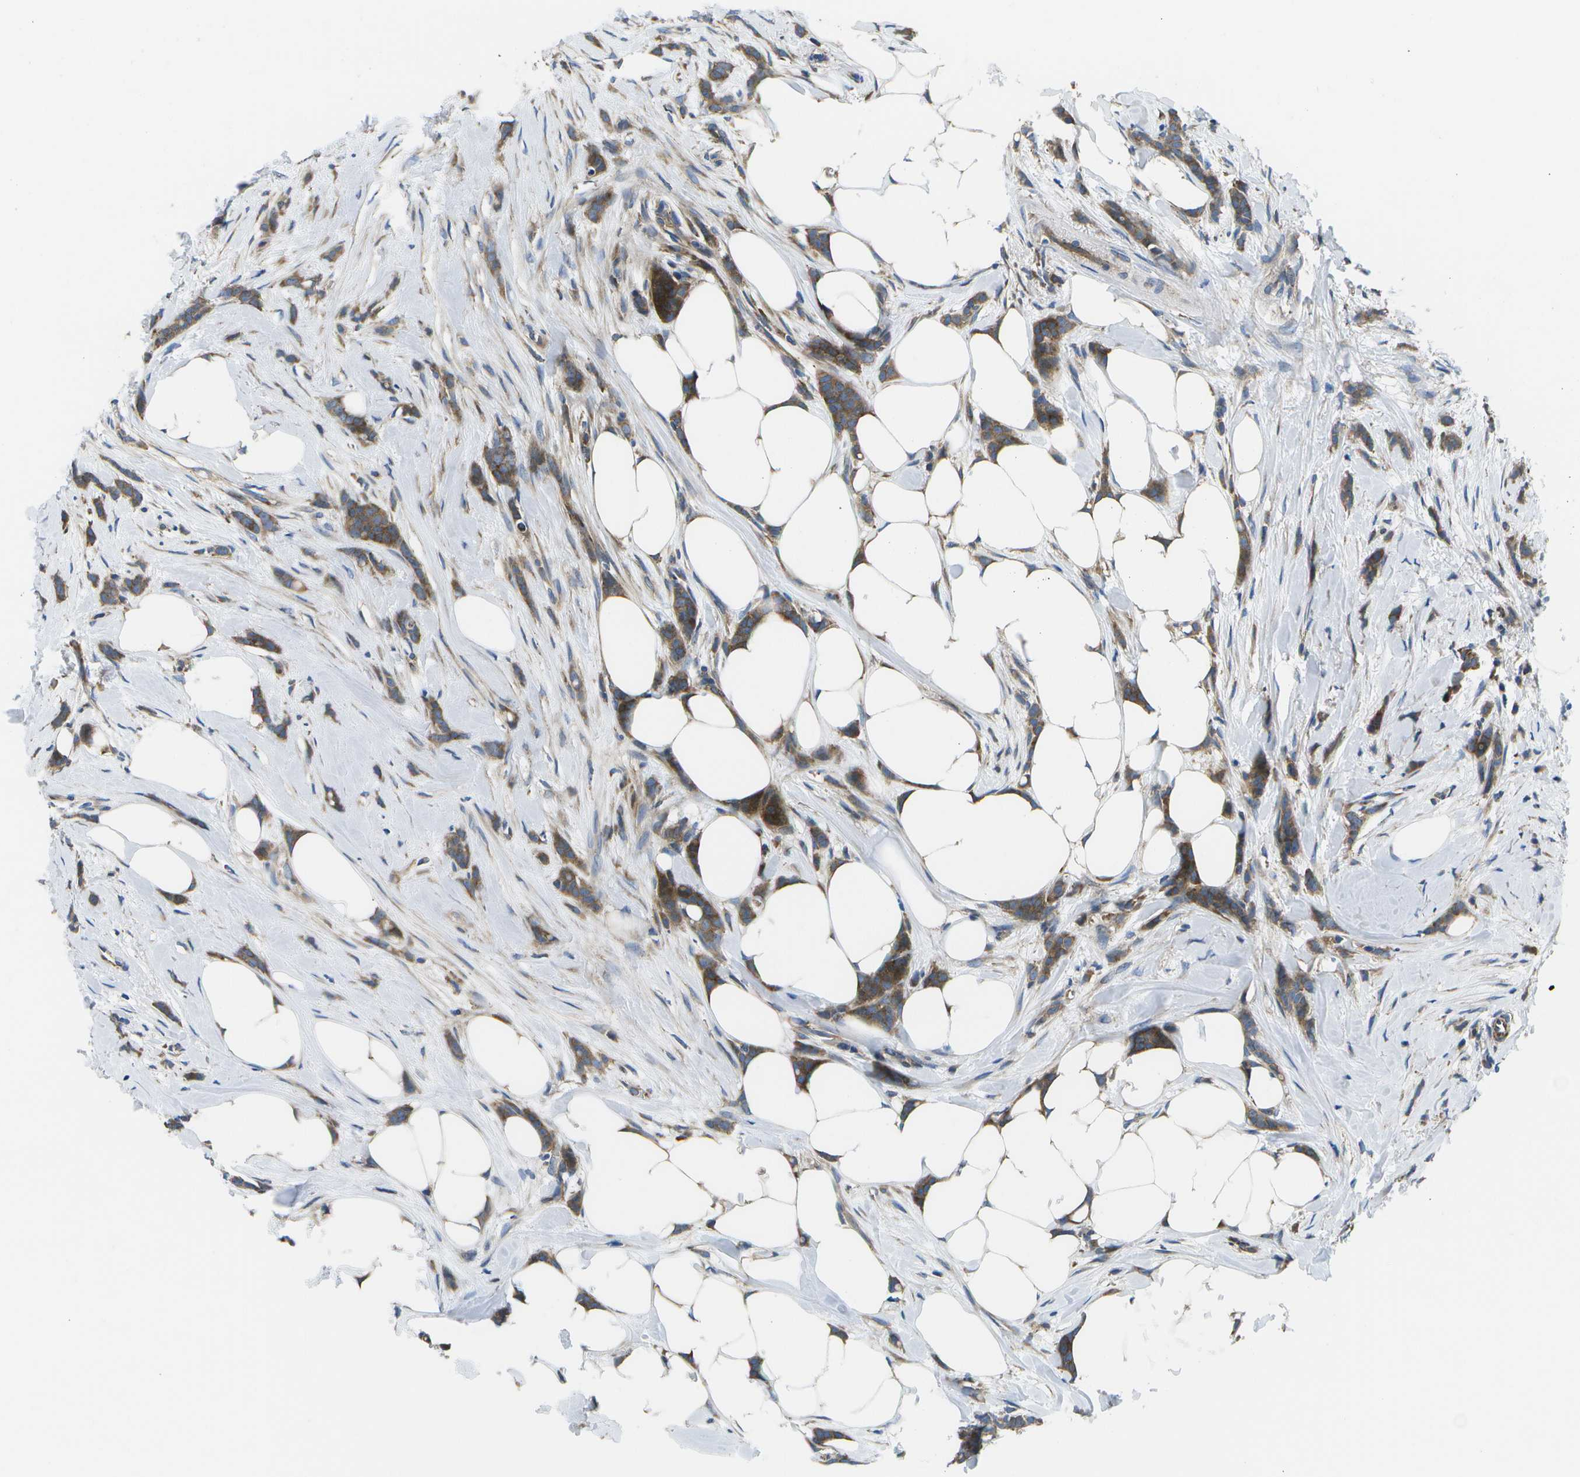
{"staining": {"intensity": "moderate", "quantity": ">75%", "location": "cytoplasmic/membranous"}, "tissue": "breast cancer", "cell_type": "Tumor cells", "image_type": "cancer", "snomed": [{"axis": "morphology", "description": "Lobular carcinoma, in situ"}, {"axis": "morphology", "description": "Lobular carcinoma"}, {"axis": "topography", "description": "Breast"}], "caption": "There is medium levels of moderate cytoplasmic/membranous expression in tumor cells of breast cancer (lobular carcinoma), as demonstrated by immunohistochemical staining (brown color).", "gene": "MVK", "patient": {"sex": "female", "age": 41}}